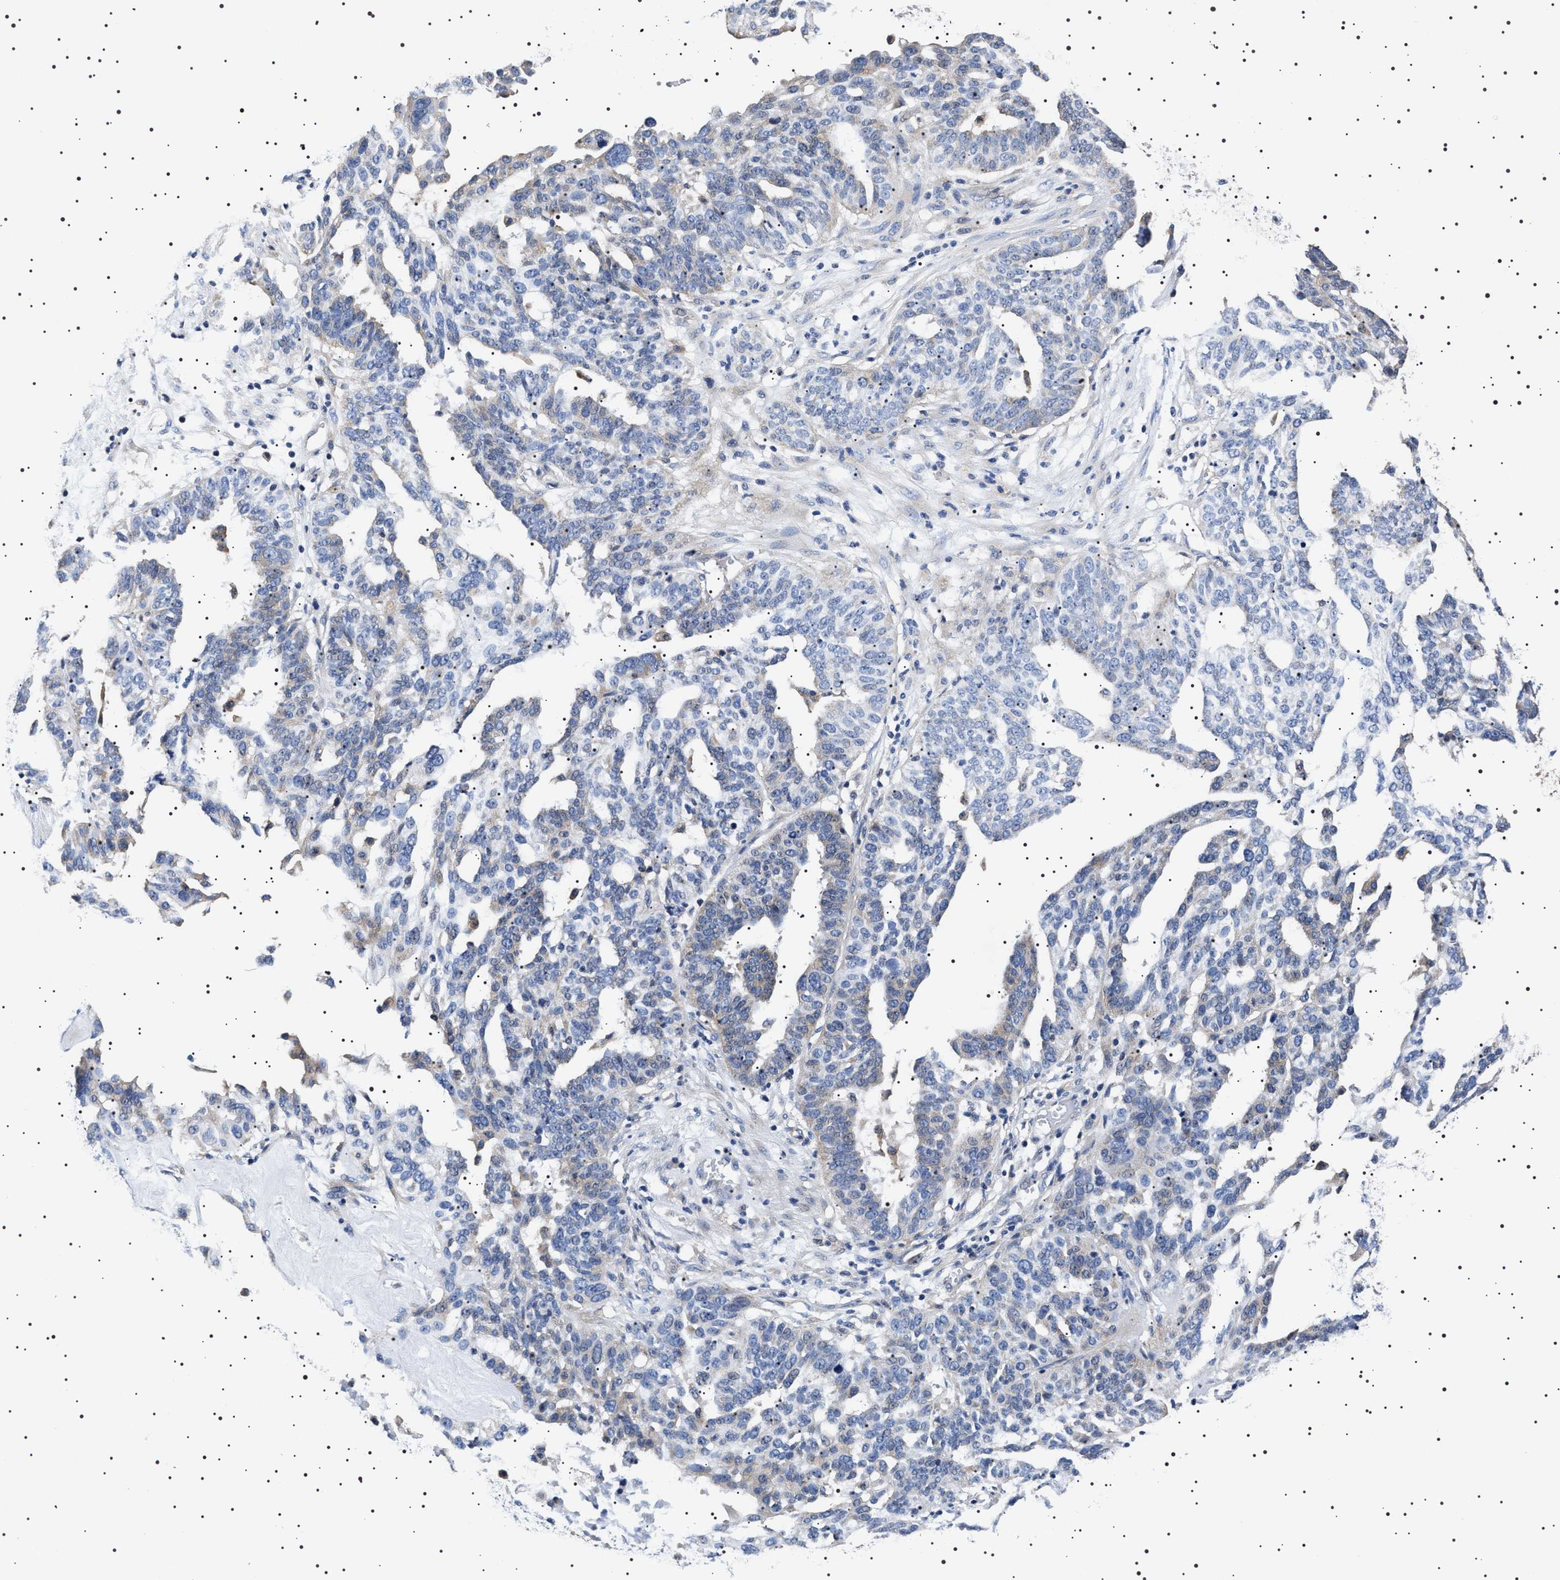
{"staining": {"intensity": "weak", "quantity": "<25%", "location": "cytoplasmic/membranous"}, "tissue": "ovarian cancer", "cell_type": "Tumor cells", "image_type": "cancer", "snomed": [{"axis": "morphology", "description": "Cystadenocarcinoma, serous, NOS"}, {"axis": "topography", "description": "Ovary"}], "caption": "Protein analysis of ovarian cancer (serous cystadenocarcinoma) reveals no significant staining in tumor cells.", "gene": "SLC4A7", "patient": {"sex": "female", "age": 59}}